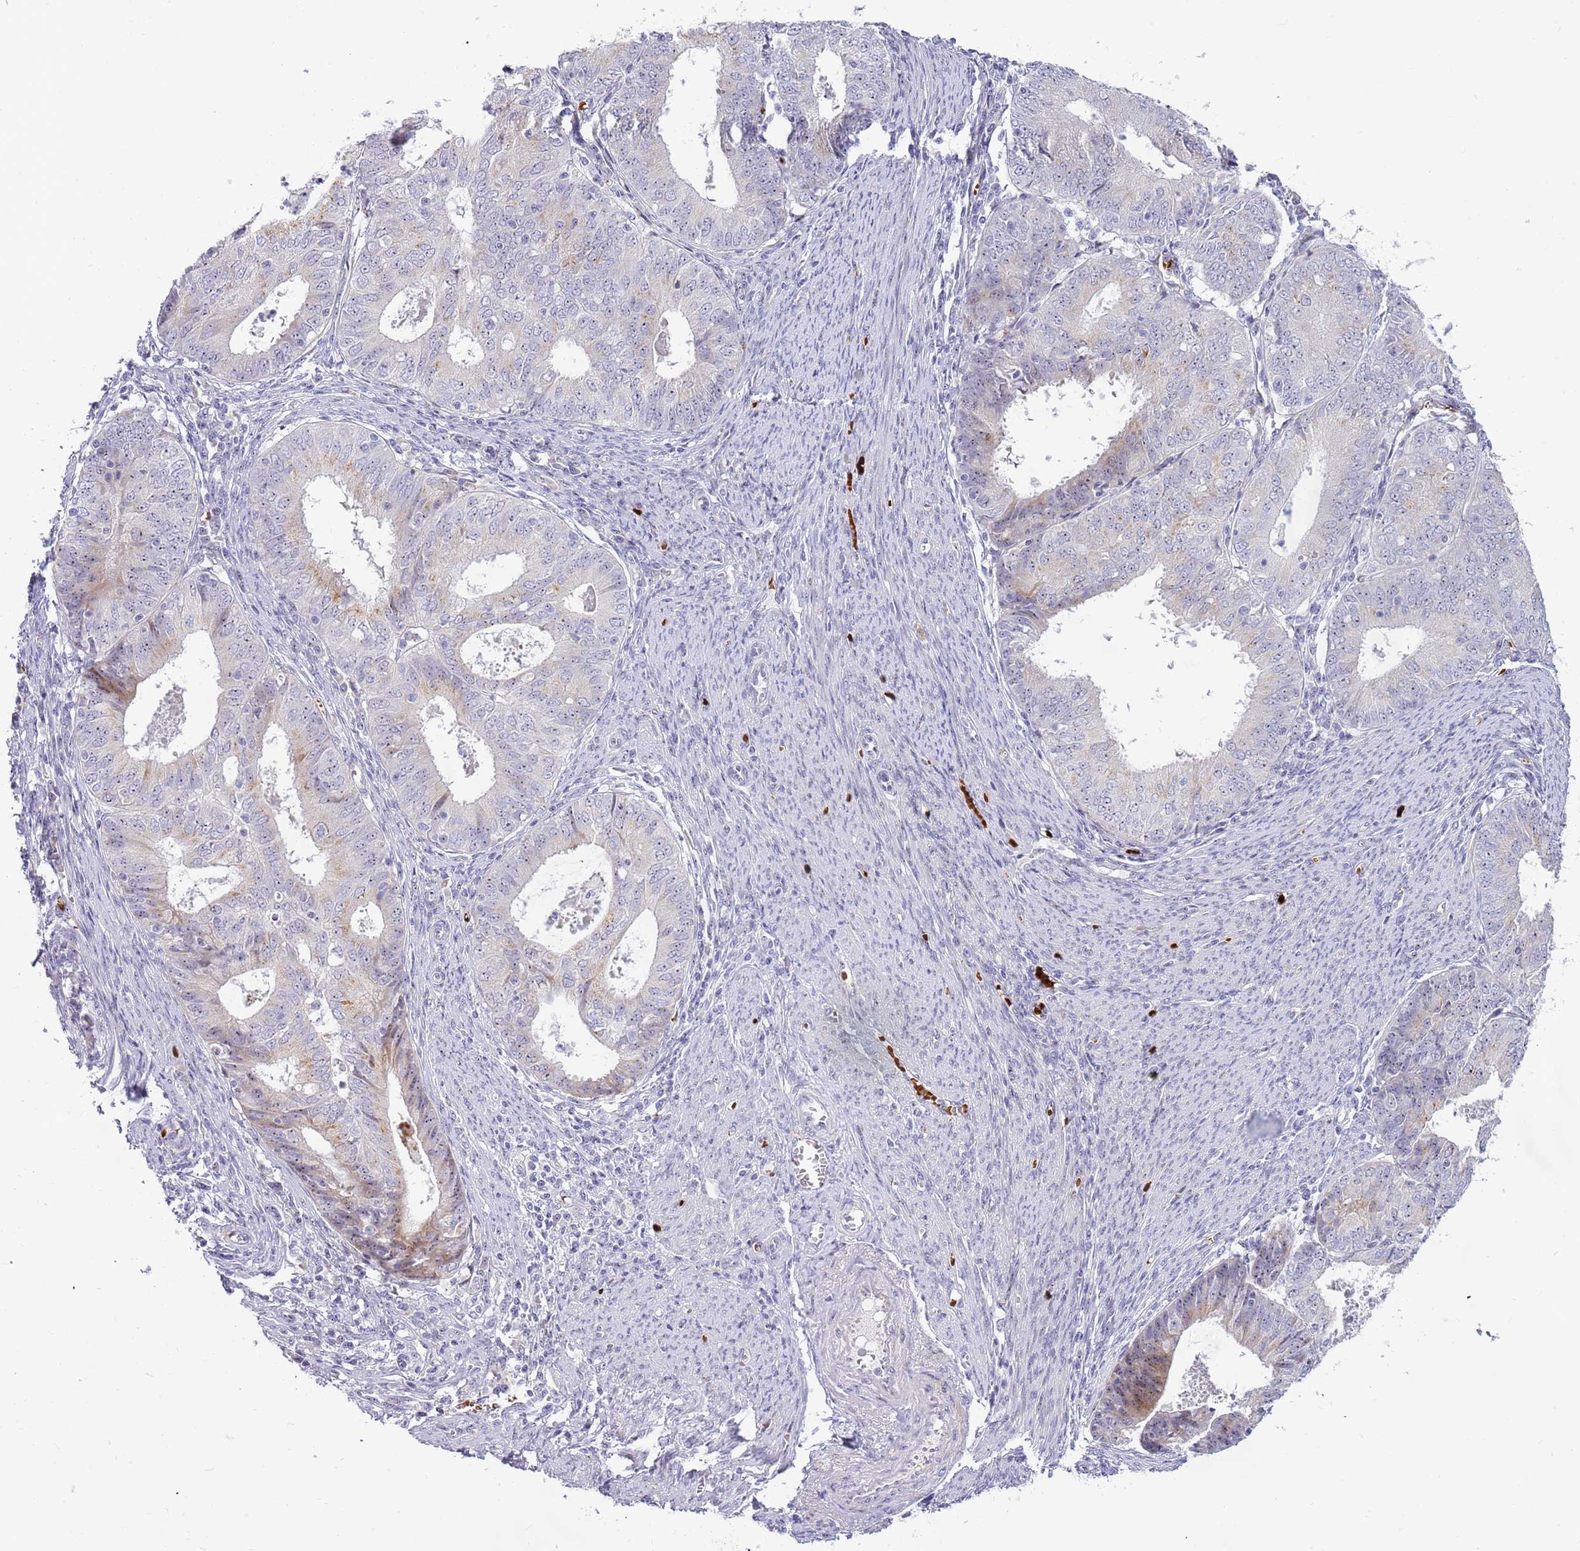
{"staining": {"intensity": "weak", "quantity": "<25%", "location": "cytoplasmic/membranous,nuclear"}, "tissue": "endometrial cancer", "cell_type": "Tumor cells", "image_type": "cancer", "snomed": [{"axis": "morphology", "description": "Adenocarcinoma, NOS"}, {"axis": "topography", "description": "Endometrium"}], "caption": "A histopathology image of adenocarcinoma (endometrial) stained for a protein displays no brown staining in tumor cells. (DAB IHC with hematoxylin counter stain).", "gene": "DNAJA3", "patient": {"sex": "female", "age": 57}}